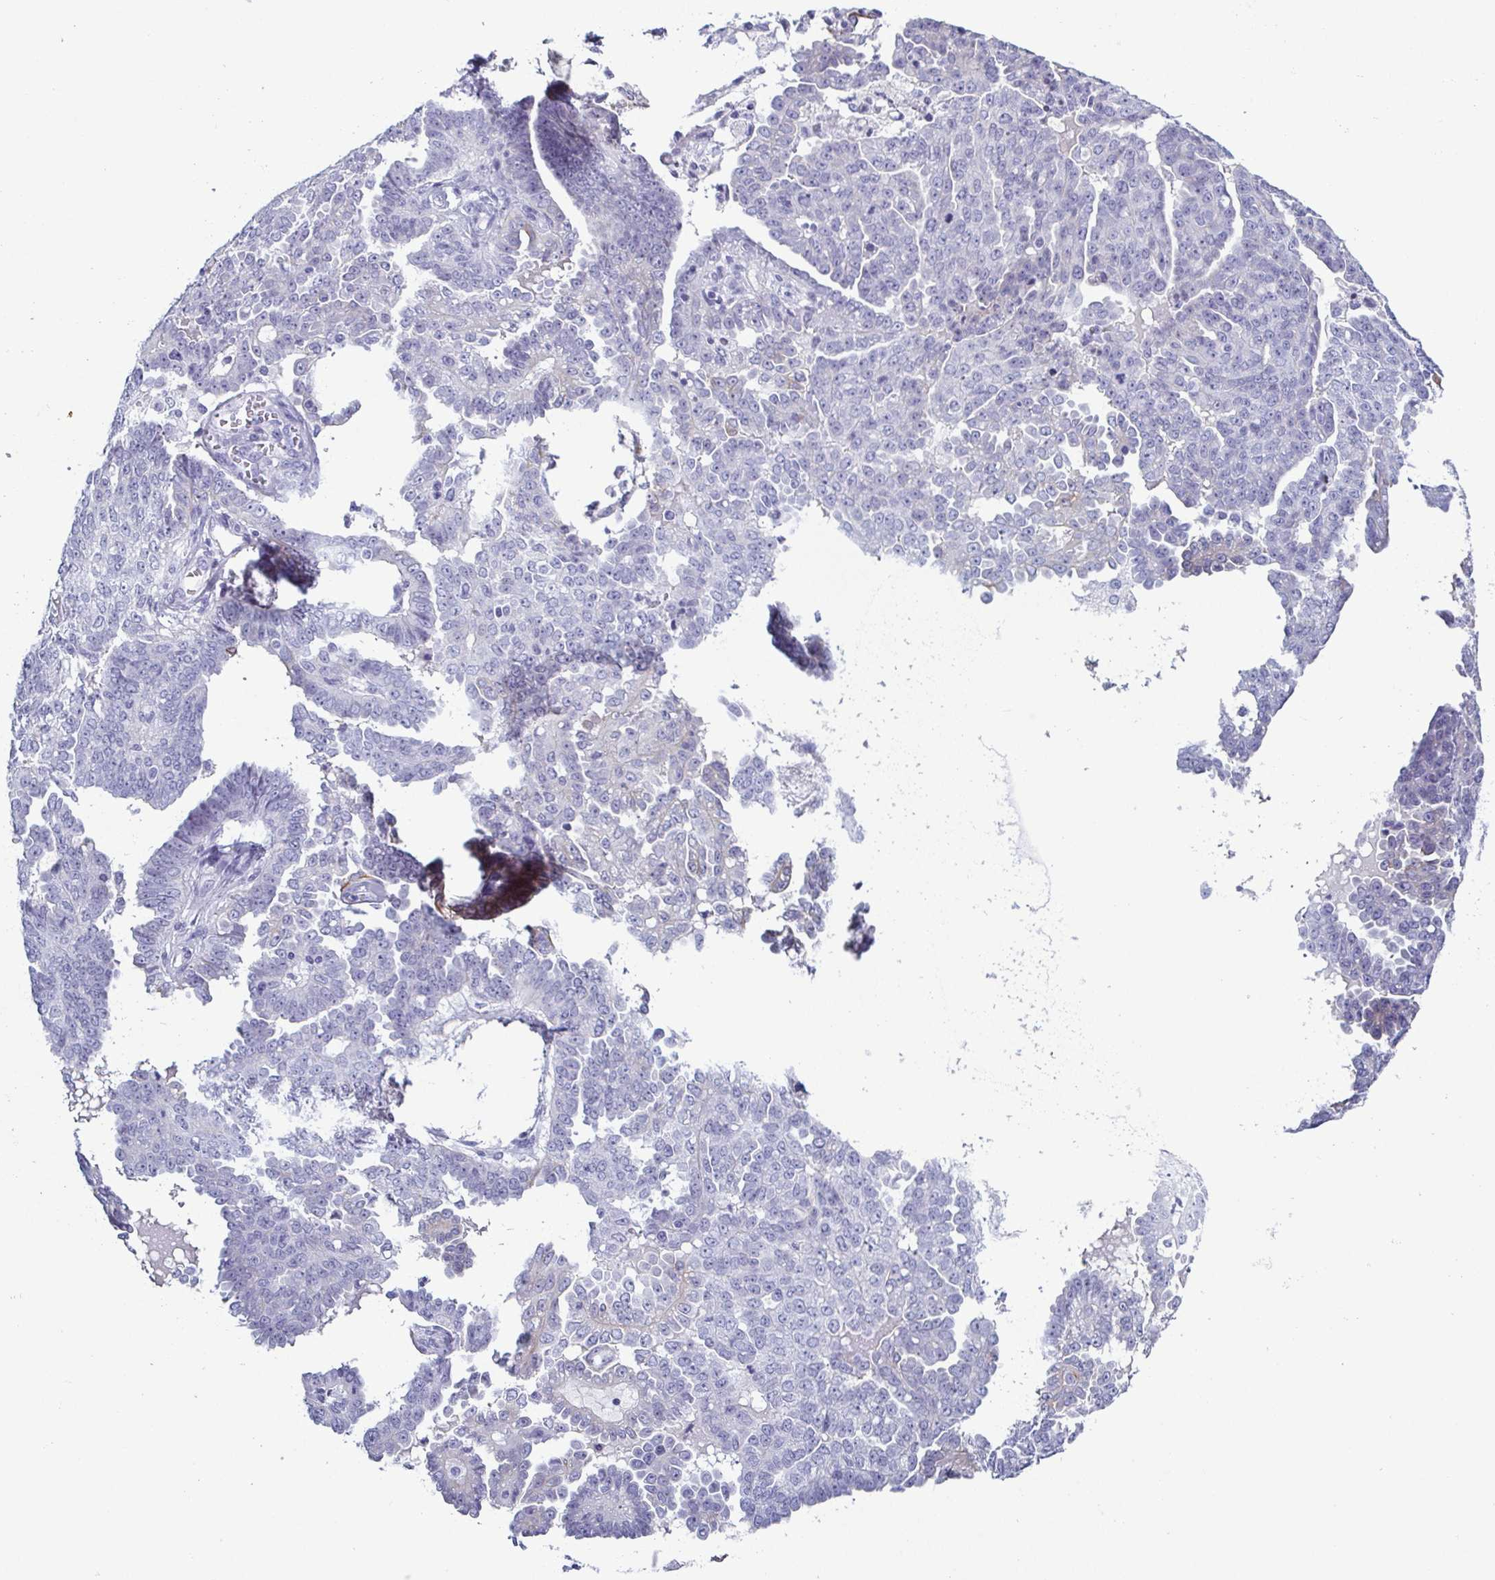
{"staining": {"intensity": "negative", "quantity": "none", "location": "none"}, "tissue": "ovarian cancer", "cell_type": "Tumor cells", "image_type": "cancer", "snomed": [{"axis": "morphology", "description": "Cystadenocarcinoma, serous, NOS"}, {"axis": "topography", "description": "Ovary"}], "caption": "This is a histopathology image of immunohistochemistry (IHC) staining of ovarian serous cystadenocarcinoma, which shows no expression in tumor cells.", "gene": "KRT10", "patient": {"sex": "female", "age": 71}}